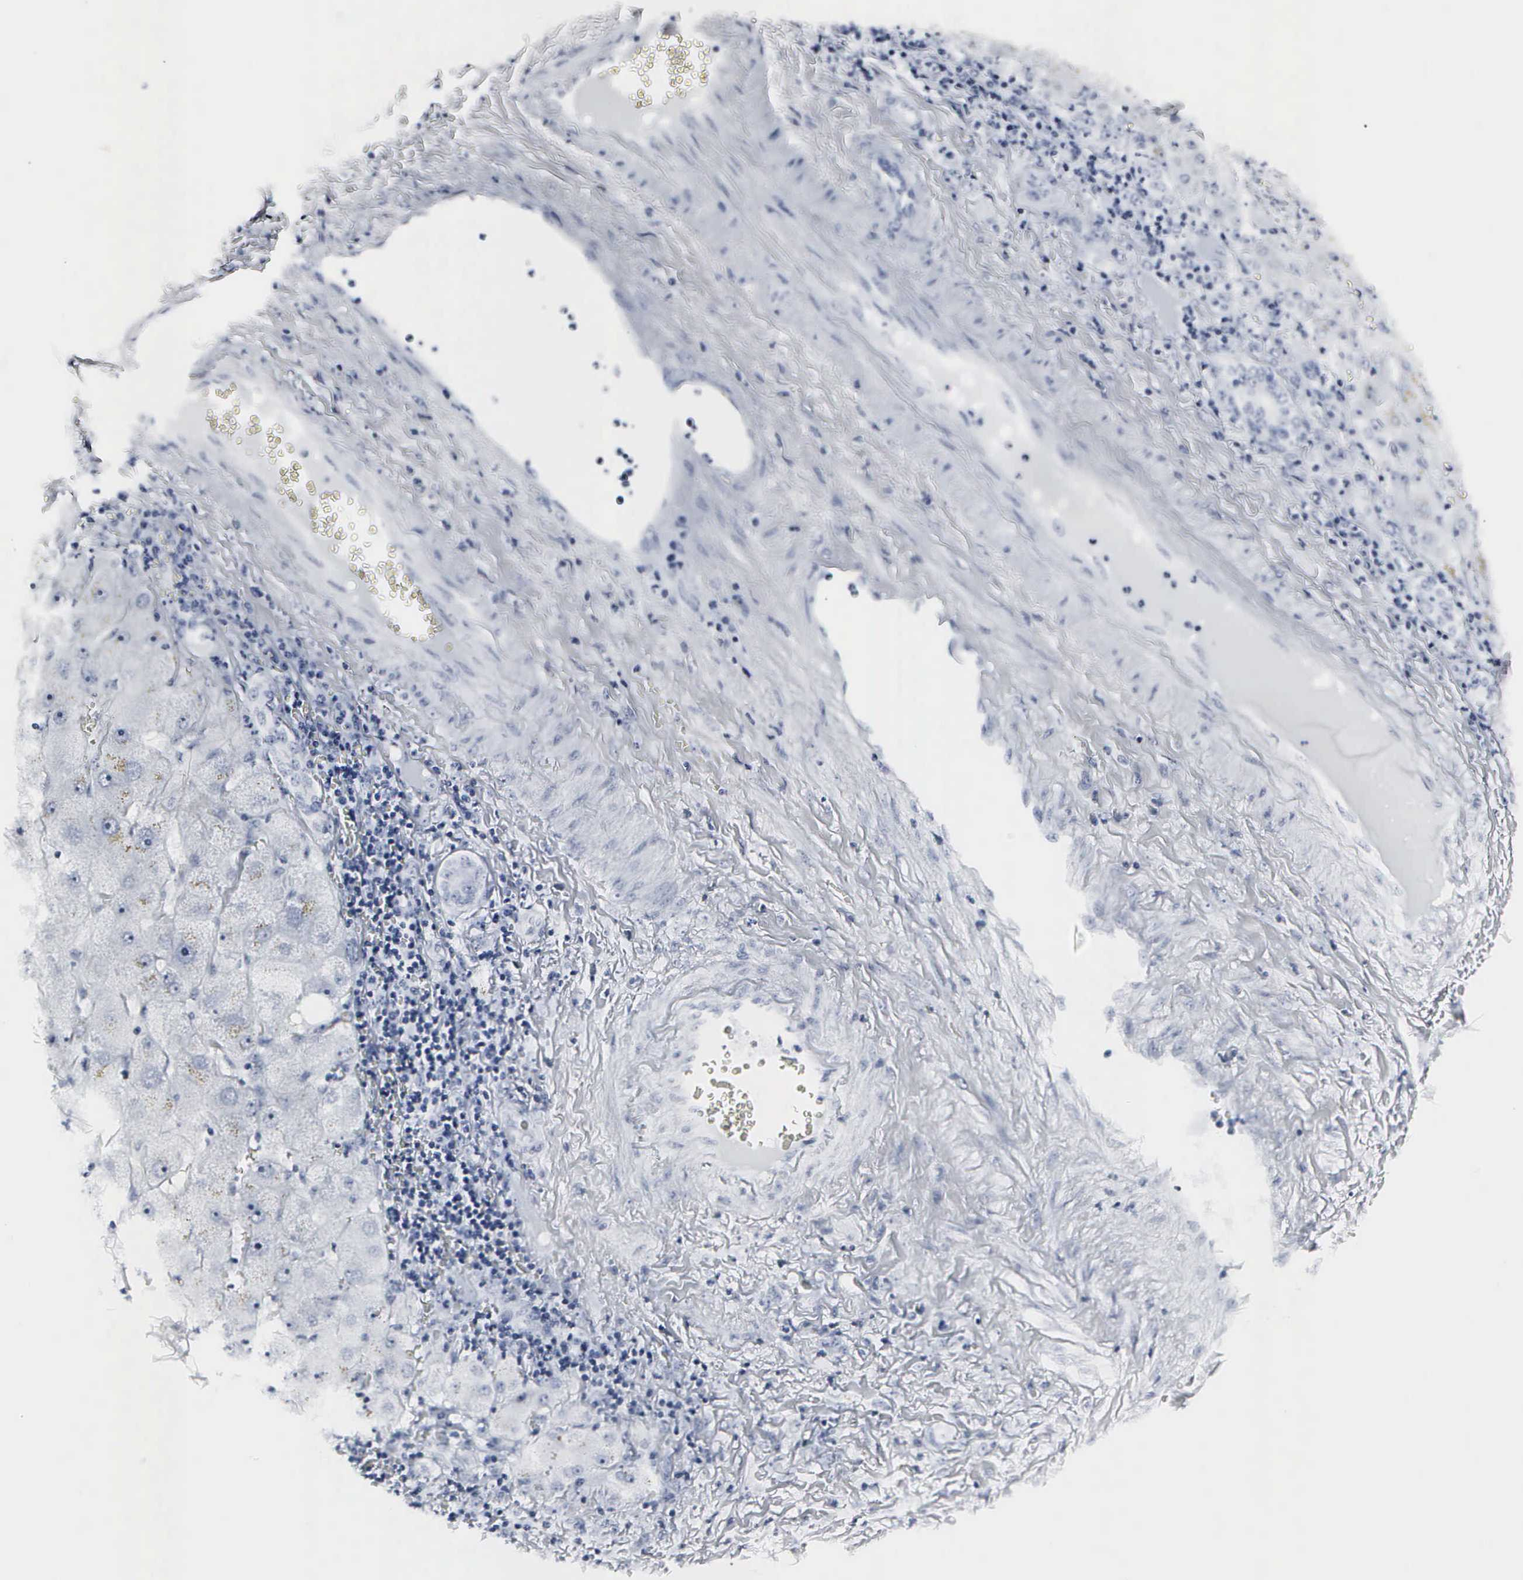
{"staining": {"intensity": "negative", "quantity": "none", "location": "none"}, "tissue": "liver cancer", "cell_type": "Tumor cells", "image_type": "cancer", "snomed": [{"axis": "morphology", "description": "Cholangiocarcinoma"}, {"axis": "topography", "description": "Liver"}], "caption": "DAB immunohistochemical staining of human liver cancer (cholangiocarcinoma) displays no significant expression in tumor cells.", "gene": "DGCR2", "patient": {"sex": "female", "age": 79}}